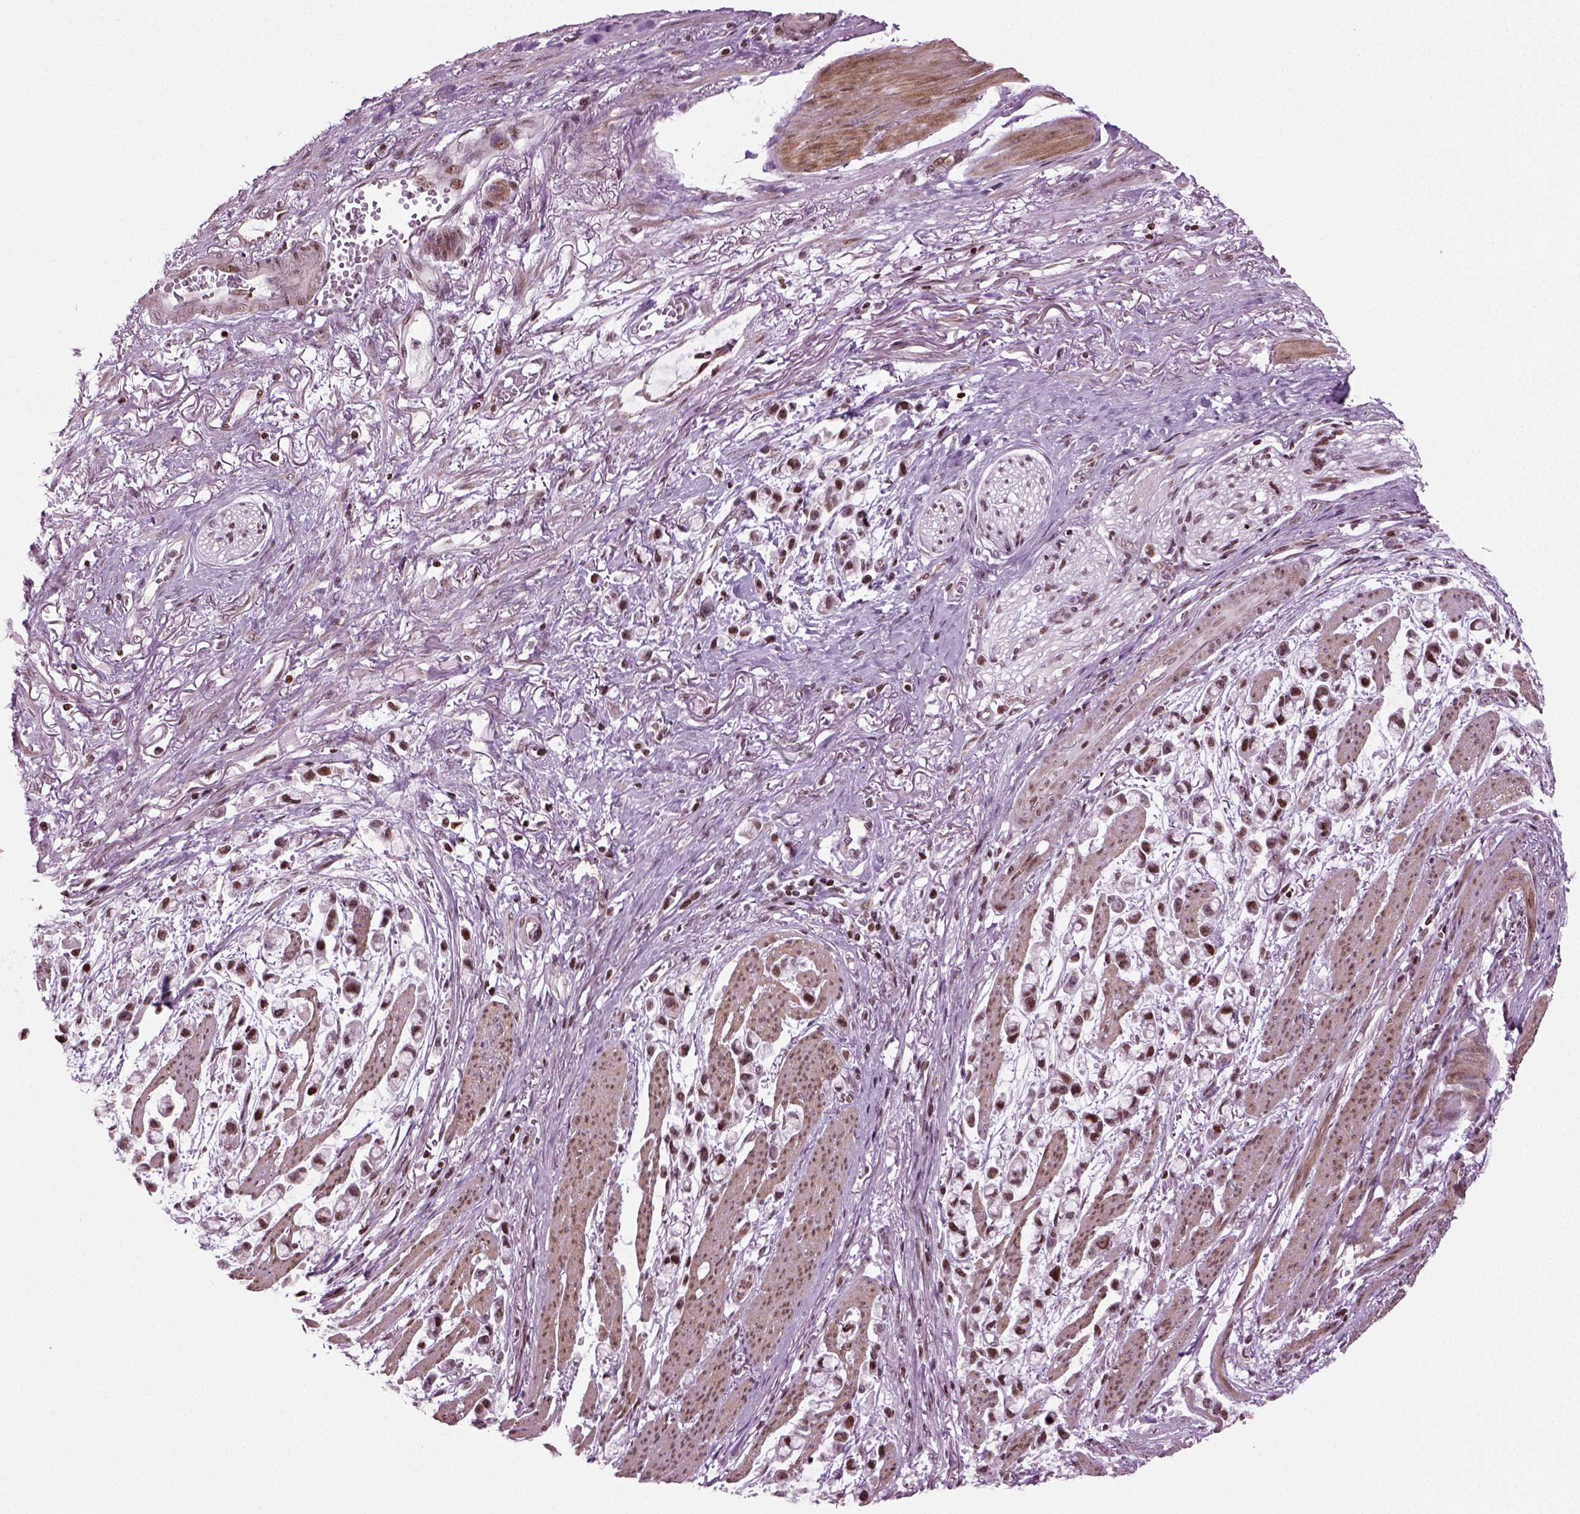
{"staining": {"intensity": "moderate", "quantity": "25%-75%", "location": "cytoplasmic/membranous"}, "tissue": "stomach cancer", "cell_type": "Tumor cells", "image_type": "cancer", "snomed": [{"axis": "morphology", "description": "Adenocarcinoma, NOS"}, {"axis": "topography", "description": "Stomach"}], "caption": "Adenocarcinoma (stomach) stained for a protein (brown) demonstrates moderate cytoplasmic/membranous positive expression in about 25%-75% of tumor cells.", "gene": "HEYL", "patient": {"sex": "female", "age": 81}}